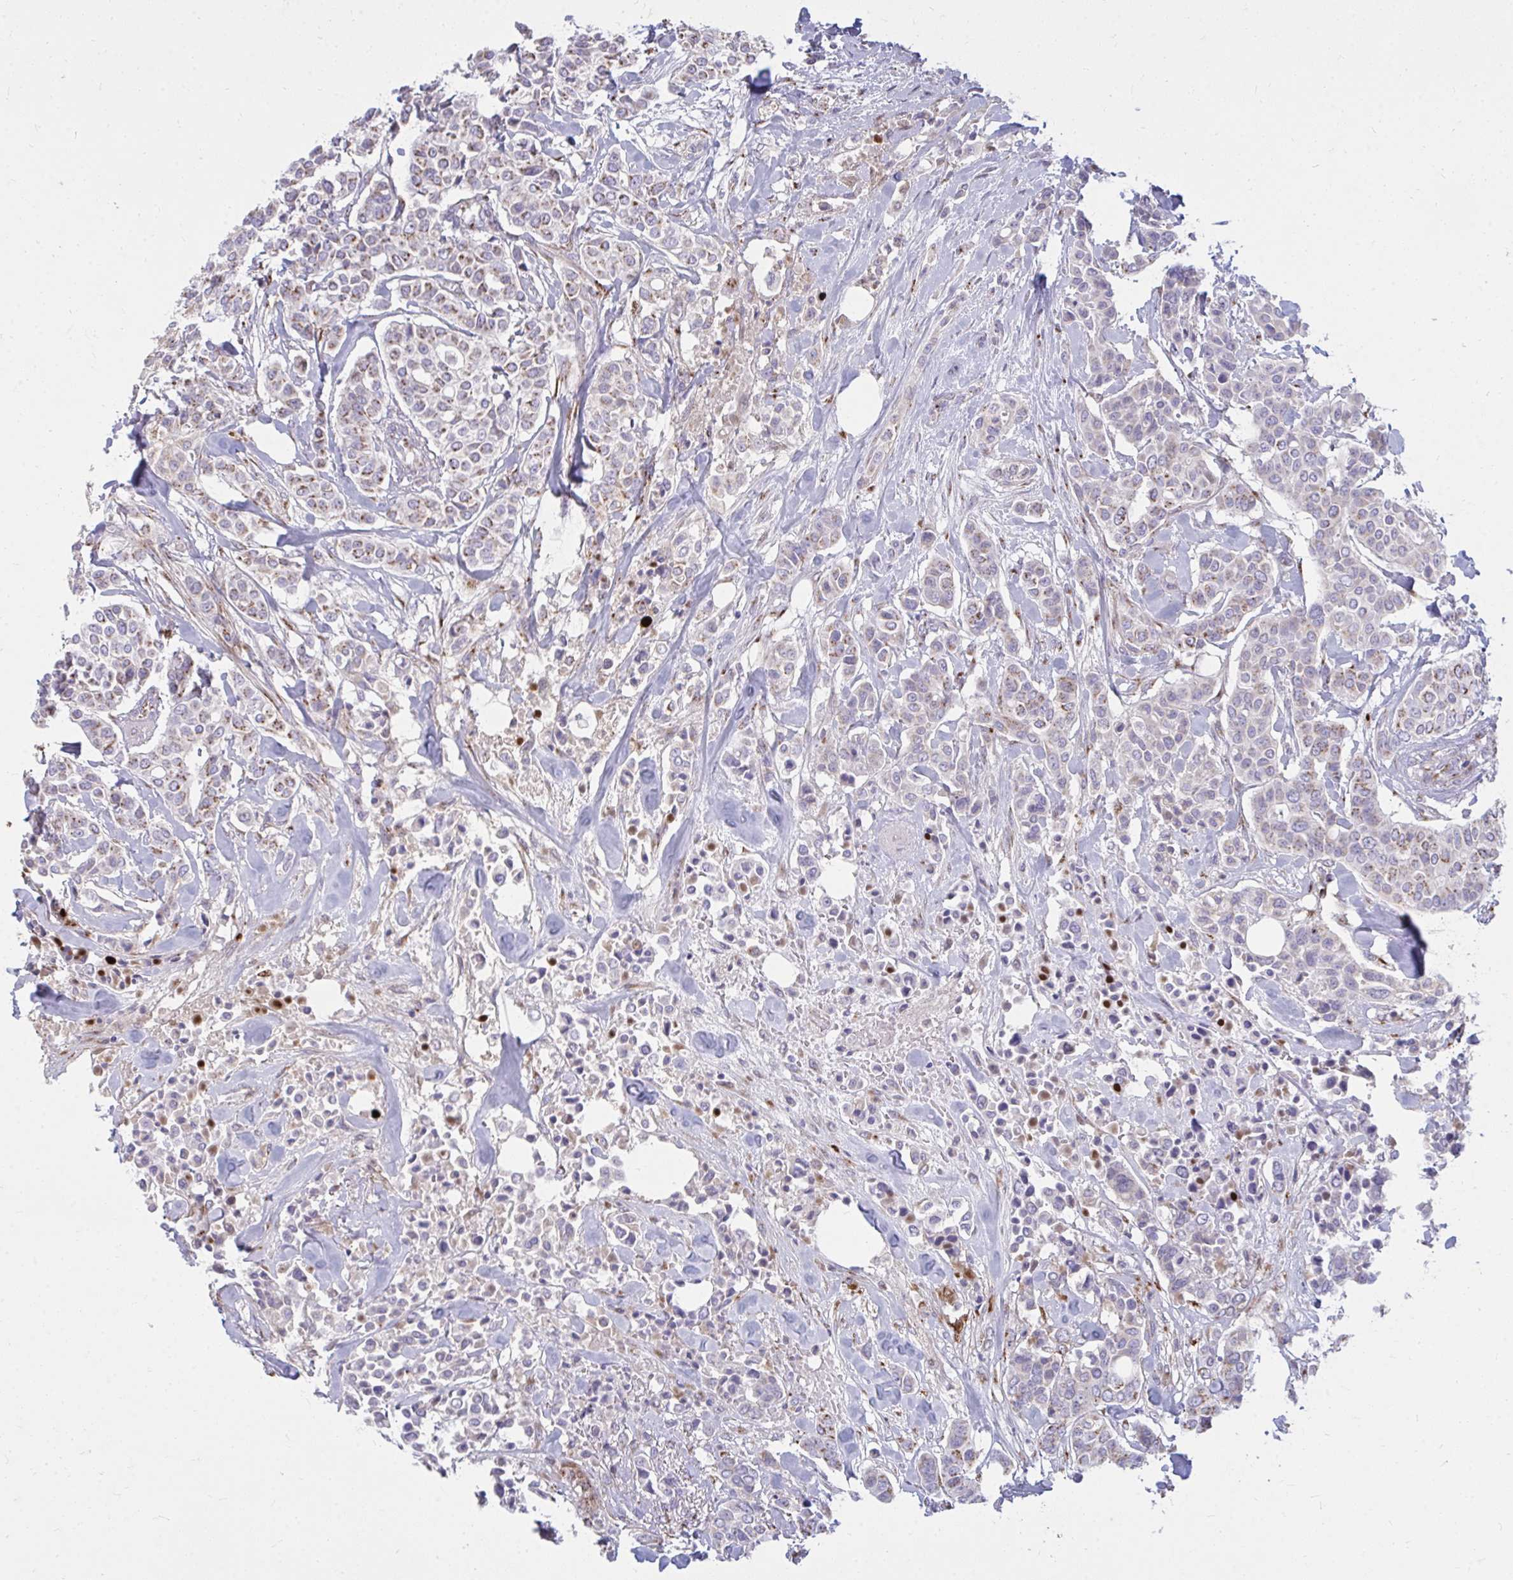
{"staining": {"intensity": "weak", "quantity": "25%-75%", "location": "cytoplasmic/membranous"}, "tissue": "breast cancer", "cell_type": "Tumor cells", "image_type": "cancer", "snomed": [{"axis": "morphology", "description": "Lobular carcinoma"}, {"axis": "topography", "description": "Breast"}], "caption": "Breast cancer tissue demonstrates weak cytoplasmic/membranous expression in approximately 25%-75% of tumor cells", "gene": "RAB6B", "patient": {"sex": "female", "age": 51}}